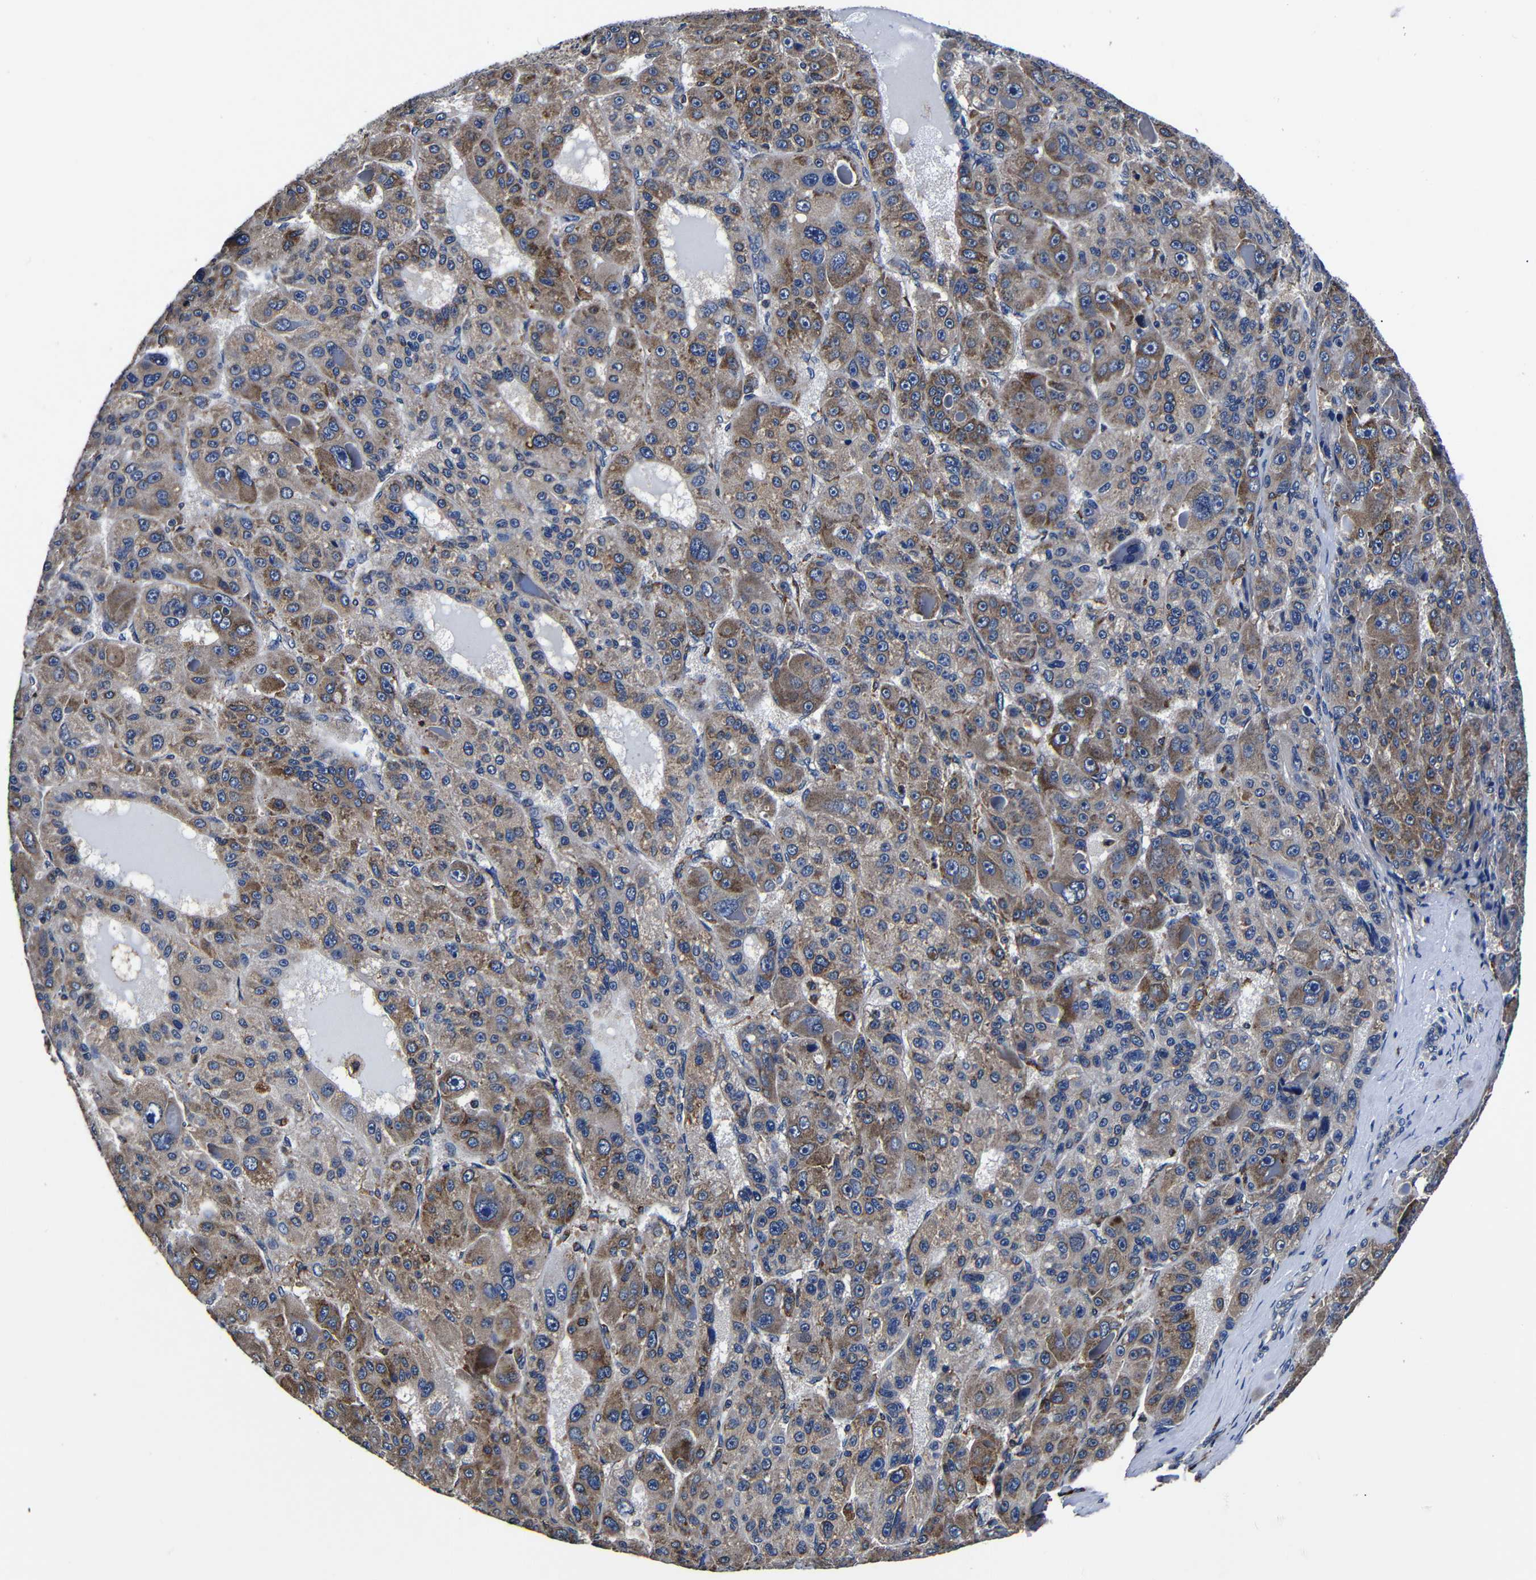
{"staining": {"intensity": "moderate", "quantity": ">75%", "location": "cytoplasmic/membranous"}, "tissue": "liver cancer", "cell_type": "Tumor cells", "image_type": "cancer", "snomed": [{"axis": "morphology", "description": "Carcinoma, Hepatocellular, NOS"}, {"axis": "topography", "description": "Liver"}], "caption": "Tumor cells display medium levels of moderate cytoplasmic/membranous staining in about >75% of cells in human liver cancer.", "gene": "SCN9A", "patient": {"sex": "male", "age": 76}}